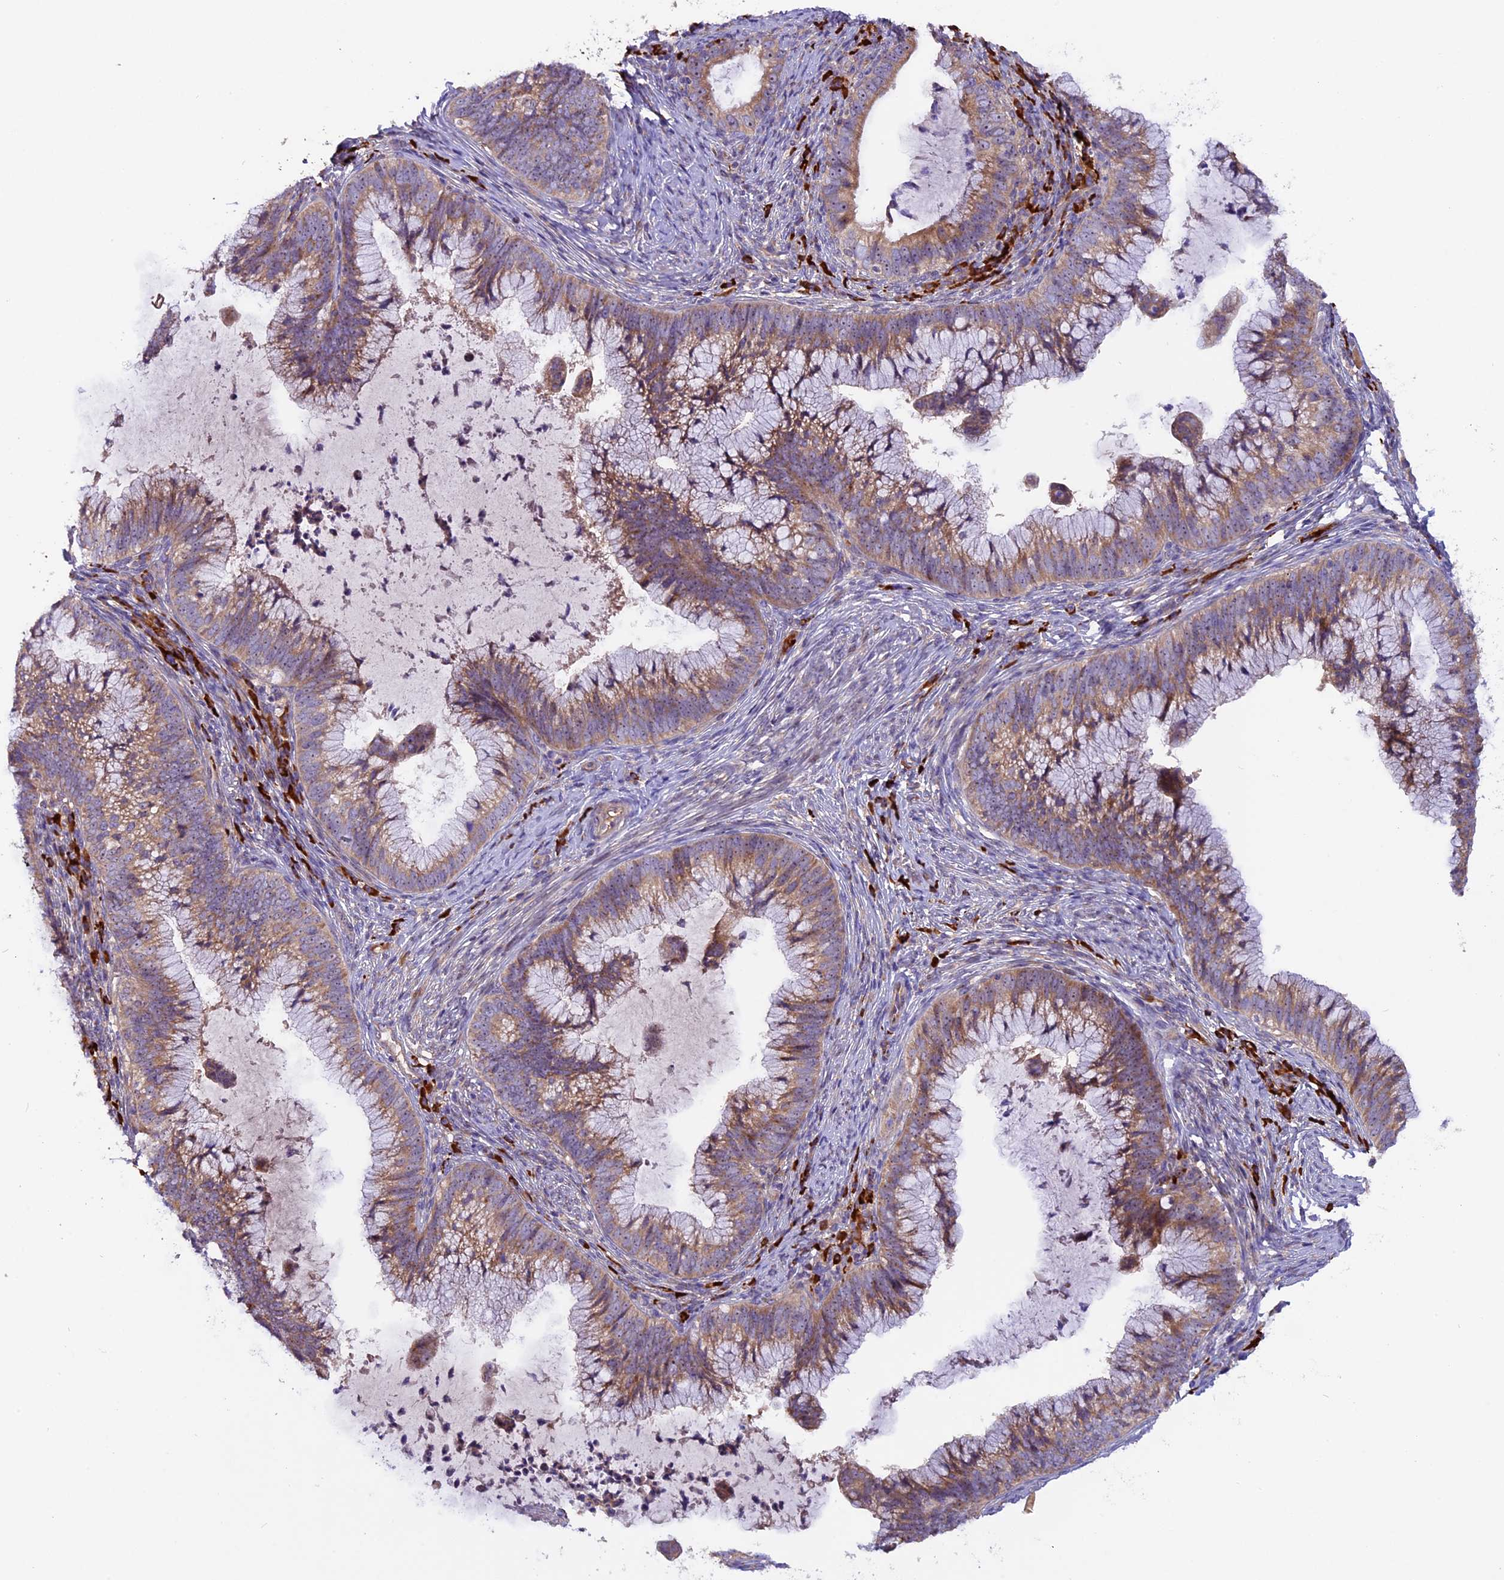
{"staining": {"intensity": "moderate", "quantity": ">75%", "location": "cytoplasmic/membranous"}, "tissue": "cervical cancer", "cell_type": "Tumor cells", "image_type": "cancer", "snomed": [{"axis": "morphology", "description": "Adenocarcinoma, NOS"}, {"axis": "topography", "description": "Cervix"}], "caption": "Tumor cells show medium levels of moderate cytoplasmic/membranous expression in approximately >75% of cells in human cervical cancer (adenocarcinoma).", "gene": "FRY", "patient": {"sex": "female", "age": 36}}